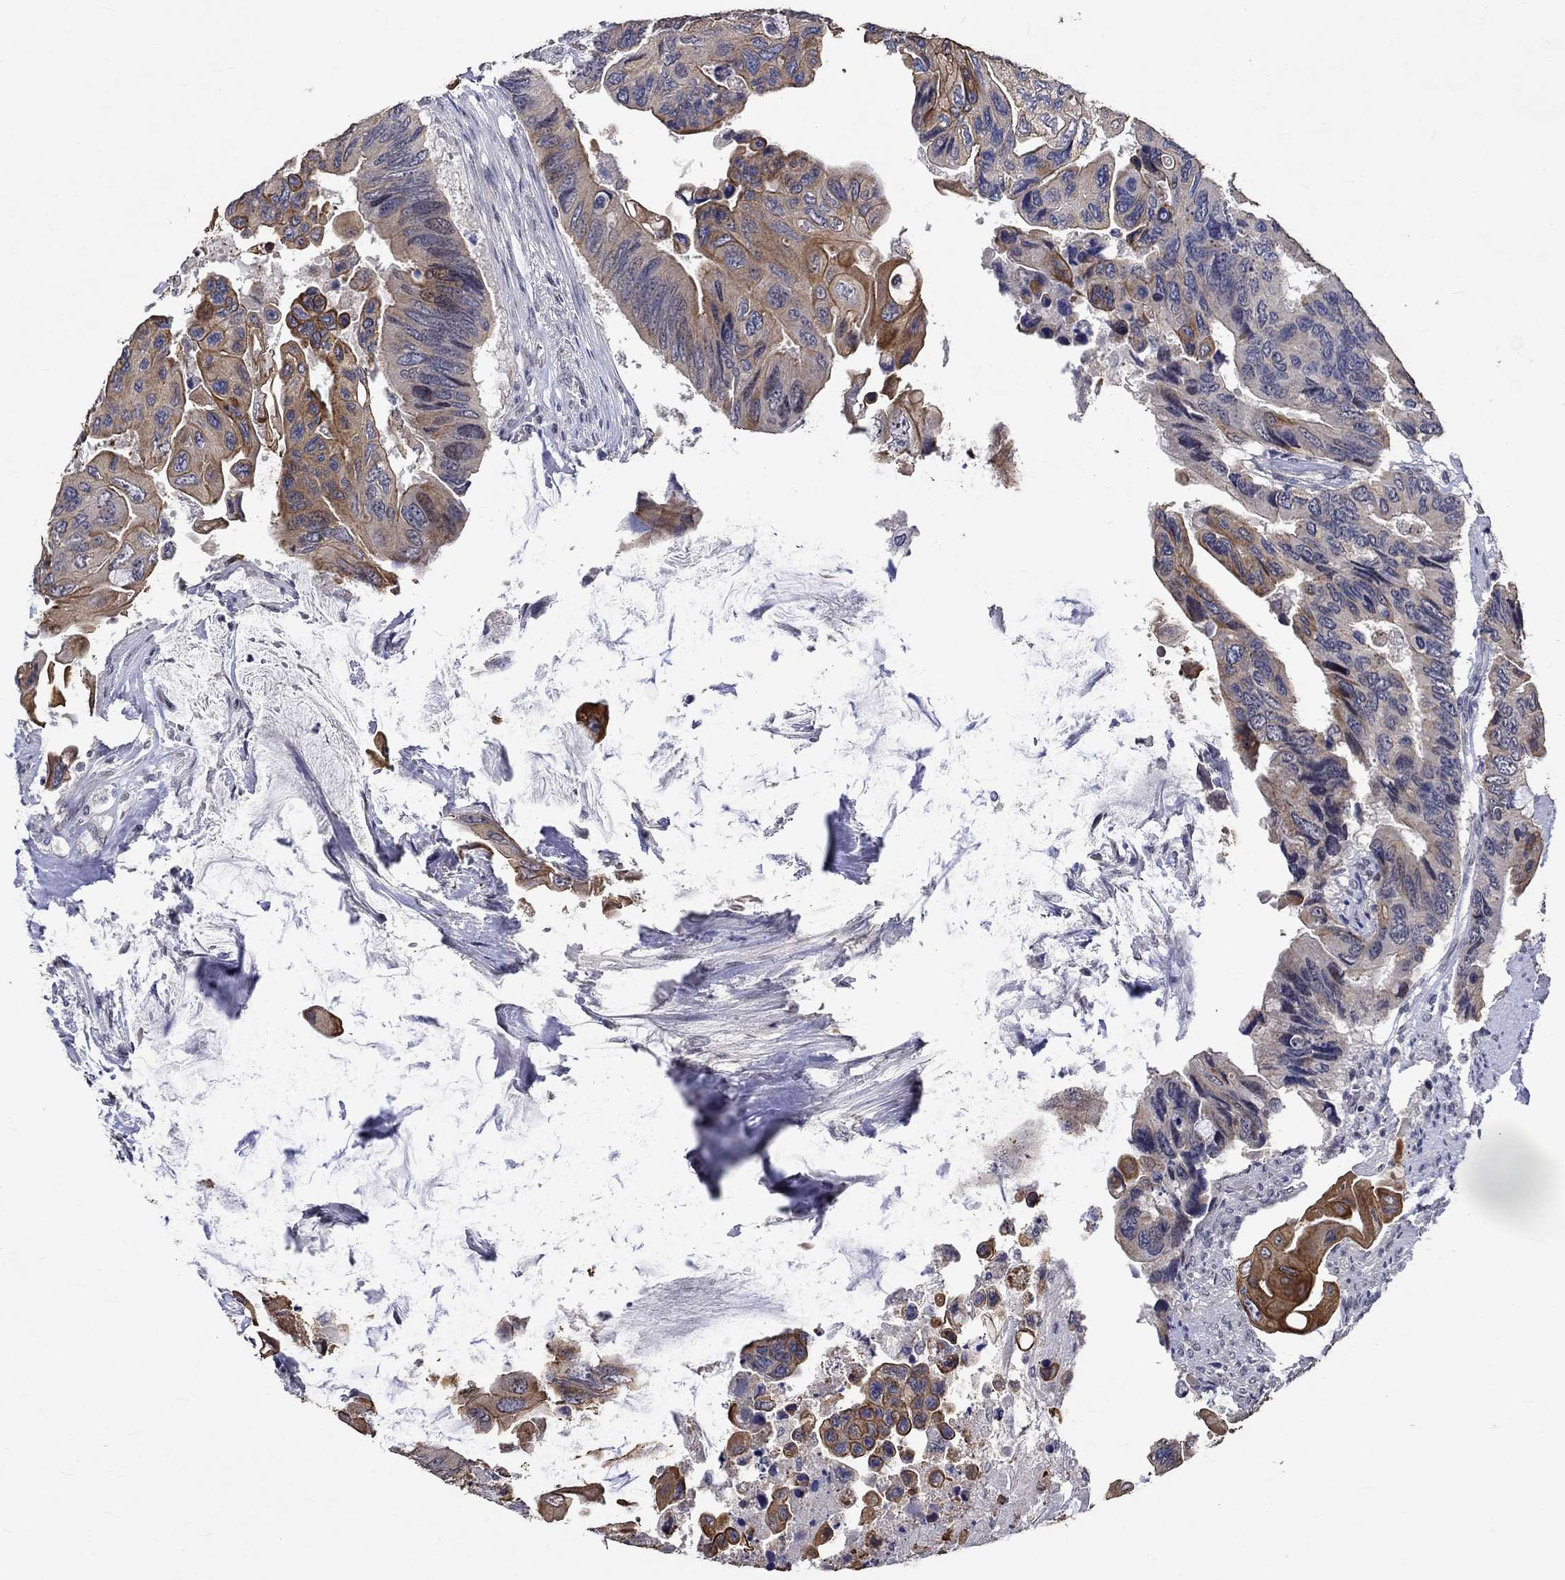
{"staining": {"intensity": "strong", "quantity": "<25%", "location": "cytoplasmic/membranous"}, "tissue": "colorectal cancer", "cell_type": "Tumor cells", "image_type": "cancer", "snomed": [{"axis": "morphology", "description": "Adenocarcinoma, NOS"}, {"axis": "topography", "description": "Rectum"}], "caption": "DAB (3,3'-diaminobenzidine) immunohistochemical staining of human colorectal cancer (adenocarcinoma) demonstrates strong cytoplasmic/membranous protein expression in about <25% of tumor cells.", "gene": "DDX3Y", "patient": {"sex": "male", "age": 63}}